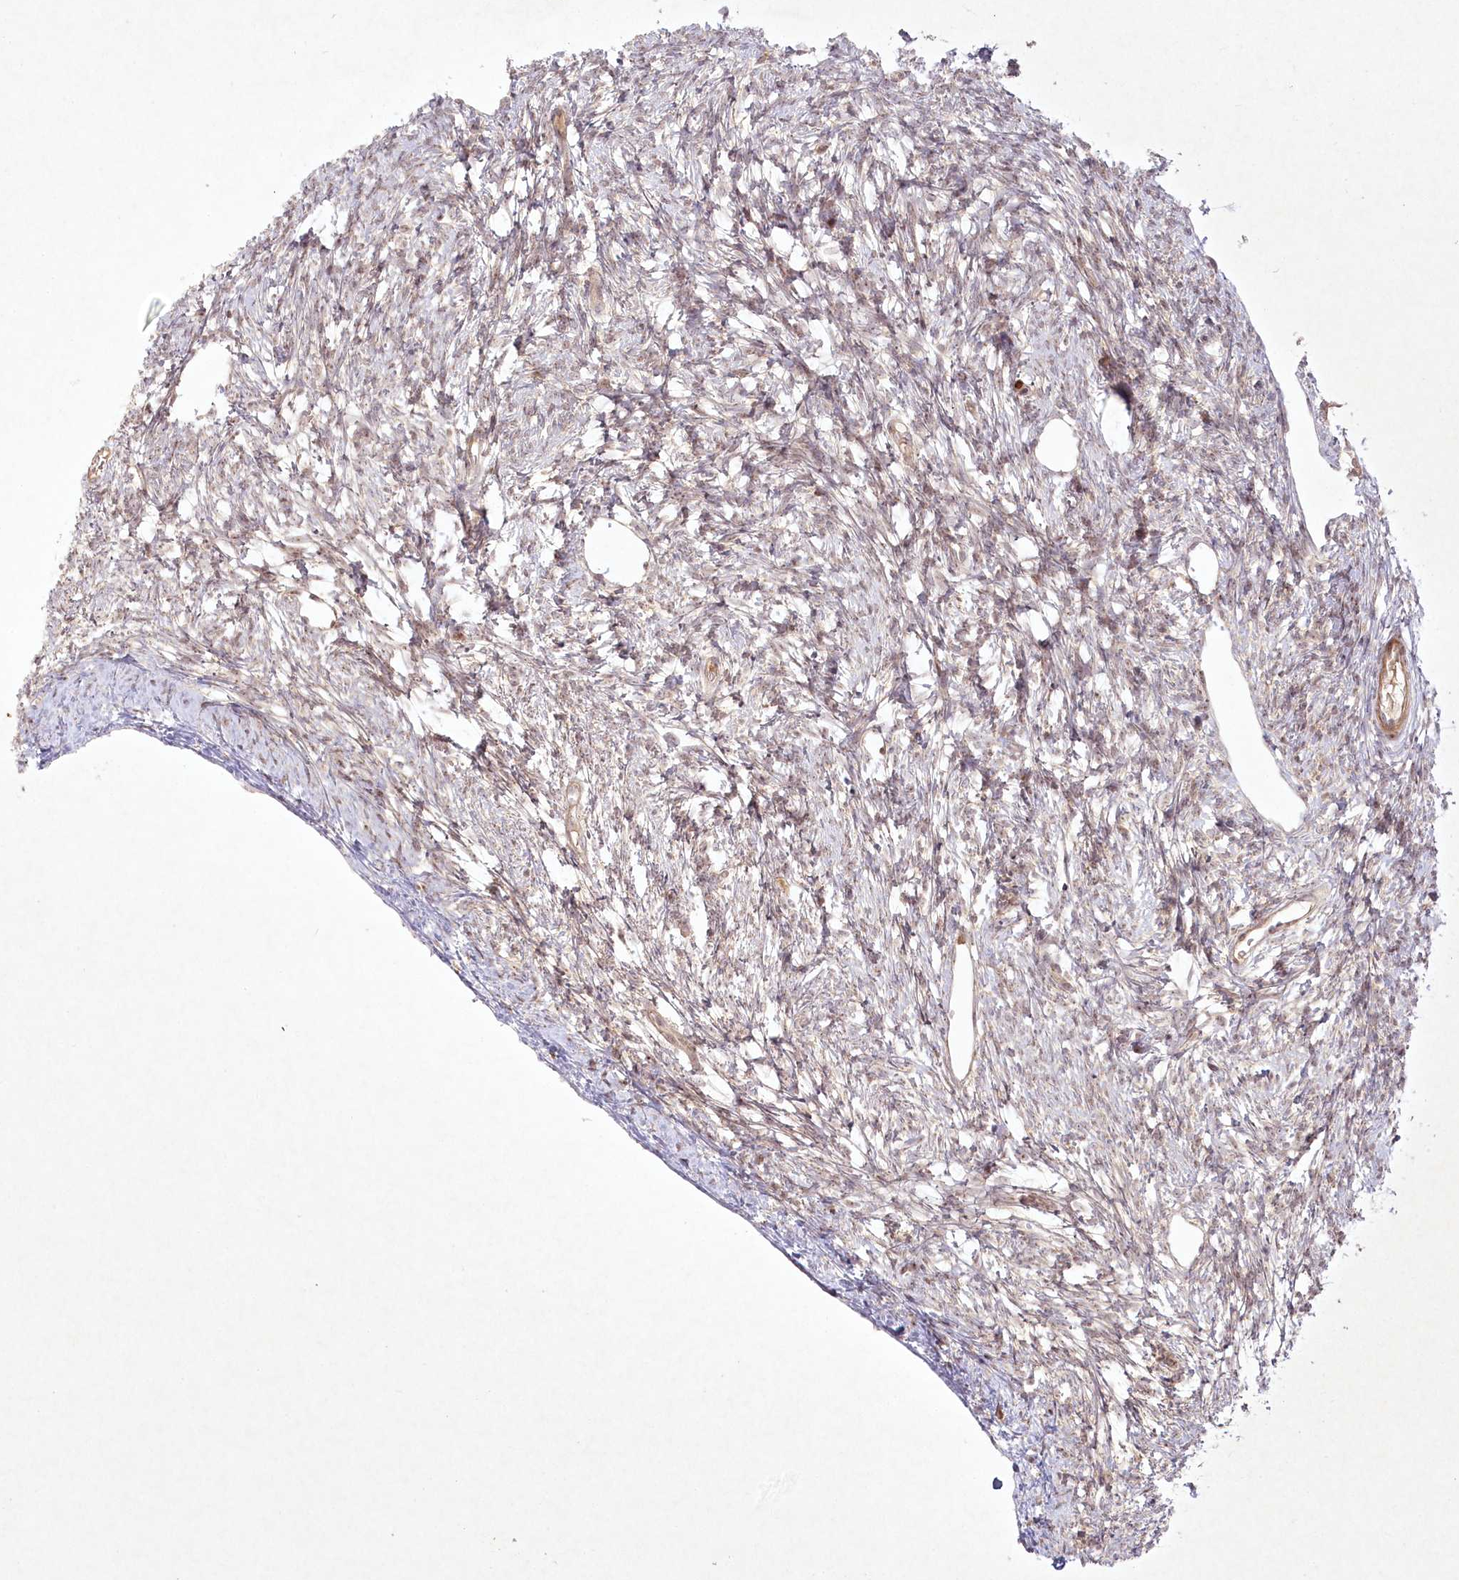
{"staining": {"intensity": "negative", "quantity": "none", "location": "none"}, "tissue": "ovary", "cell_type": "Ovarian stroma cells", "image_type": "normal", "snomed": [{"axis": "morphology", "description": "Normal tissue, NOS"}, {"axis": "topography", "description": "Ovary"}], "caption": "Protein analysis of benign ovary shows no significant positivity in ovarian stroma cells.", "gene": "SH2D3A", "patient": {"sex": "female", "age": 33}}